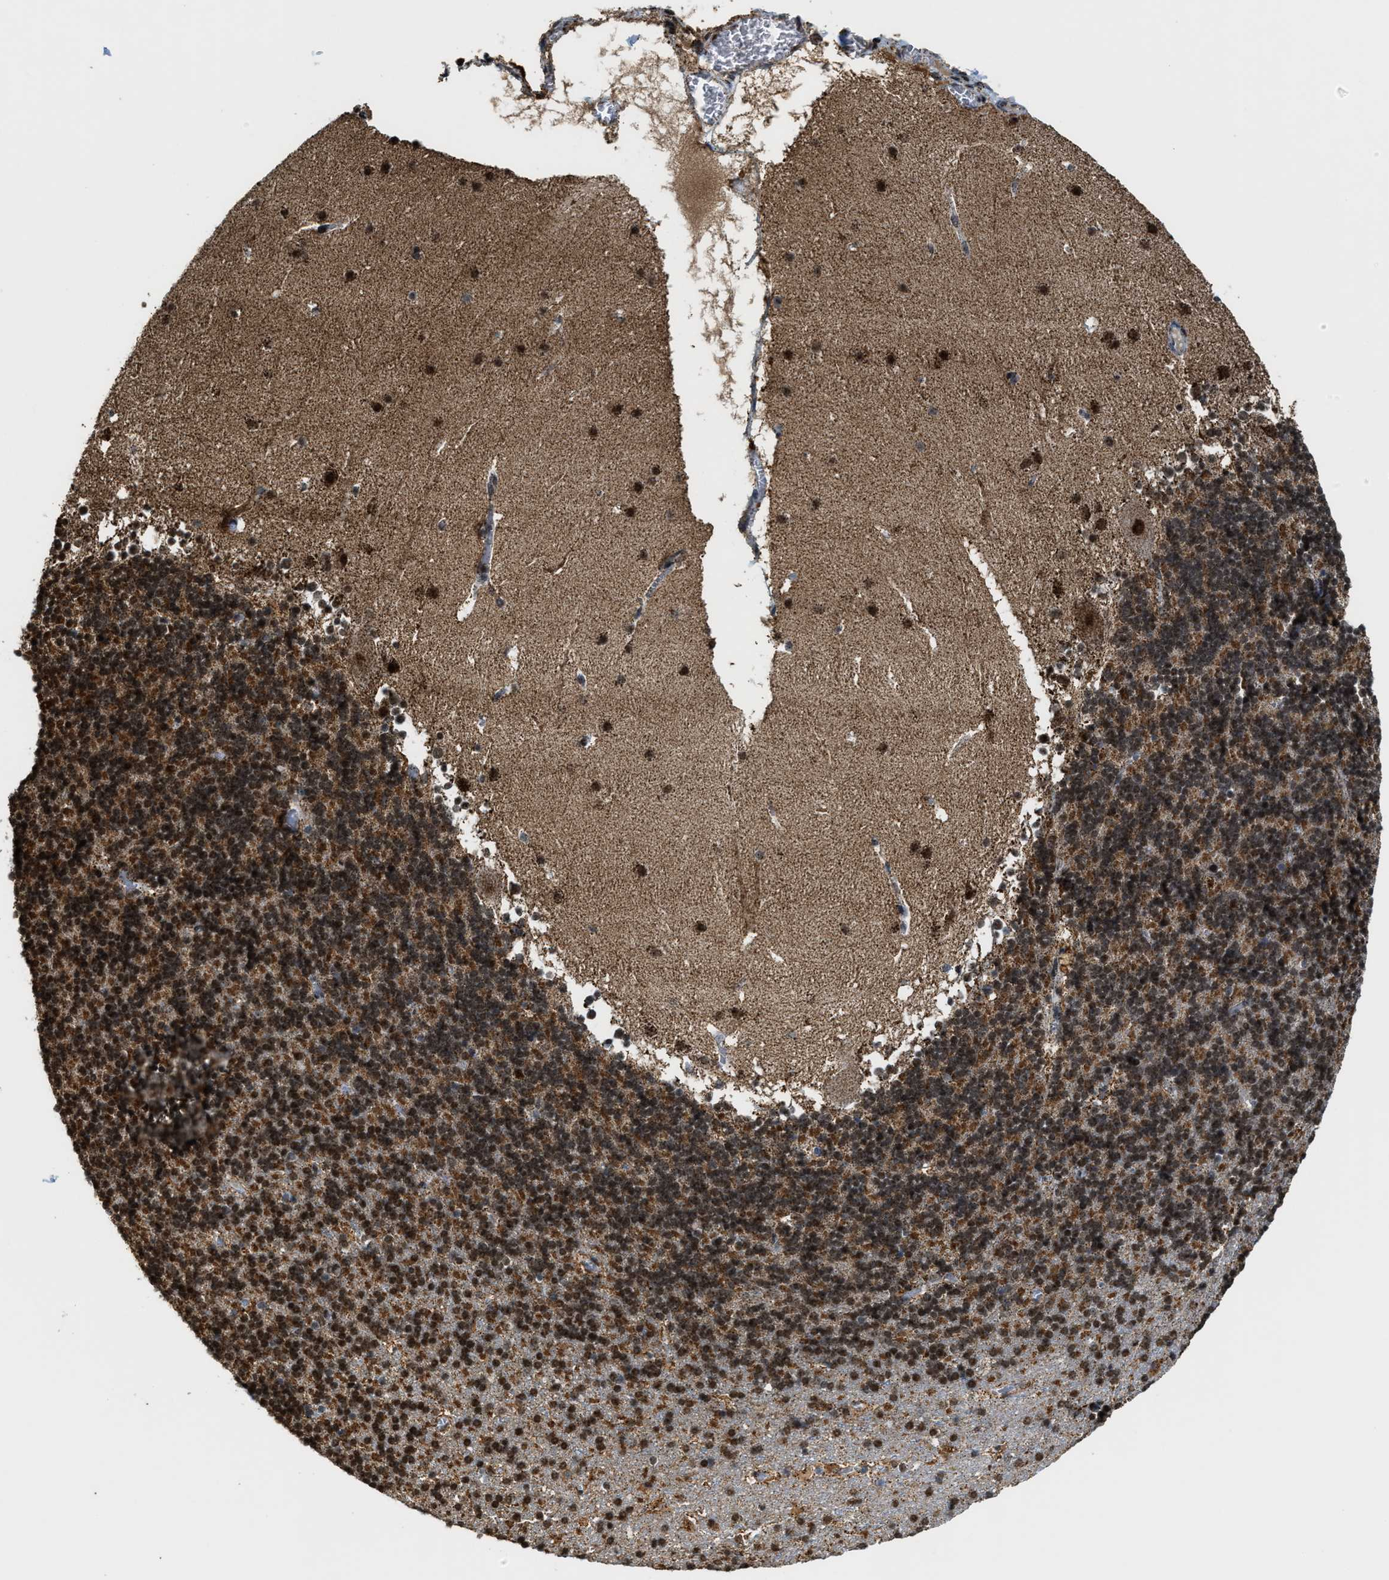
{"staining": {"intensity": "strong", "quantity": ">75%", "location": "cytoplasmic/membranous"}, "tissue": "cerebellum", "cell_type": "Cells in granular layer", "image_type": "normal", "snomed": [{"axis": "morphology", "description": "Normal tissue, NOS"}, {"axis": "topography", "description": "Cerebellum"}], "caption": "Immunohistochemistry image of benign cerebellum stained for a protein (brown), which shows high levels of strong cytoplasmic/membranous staining in about >75% of cells in granular layer.", "gene": "HIBADH", "patient": {"sex": "male", "age": 45}}